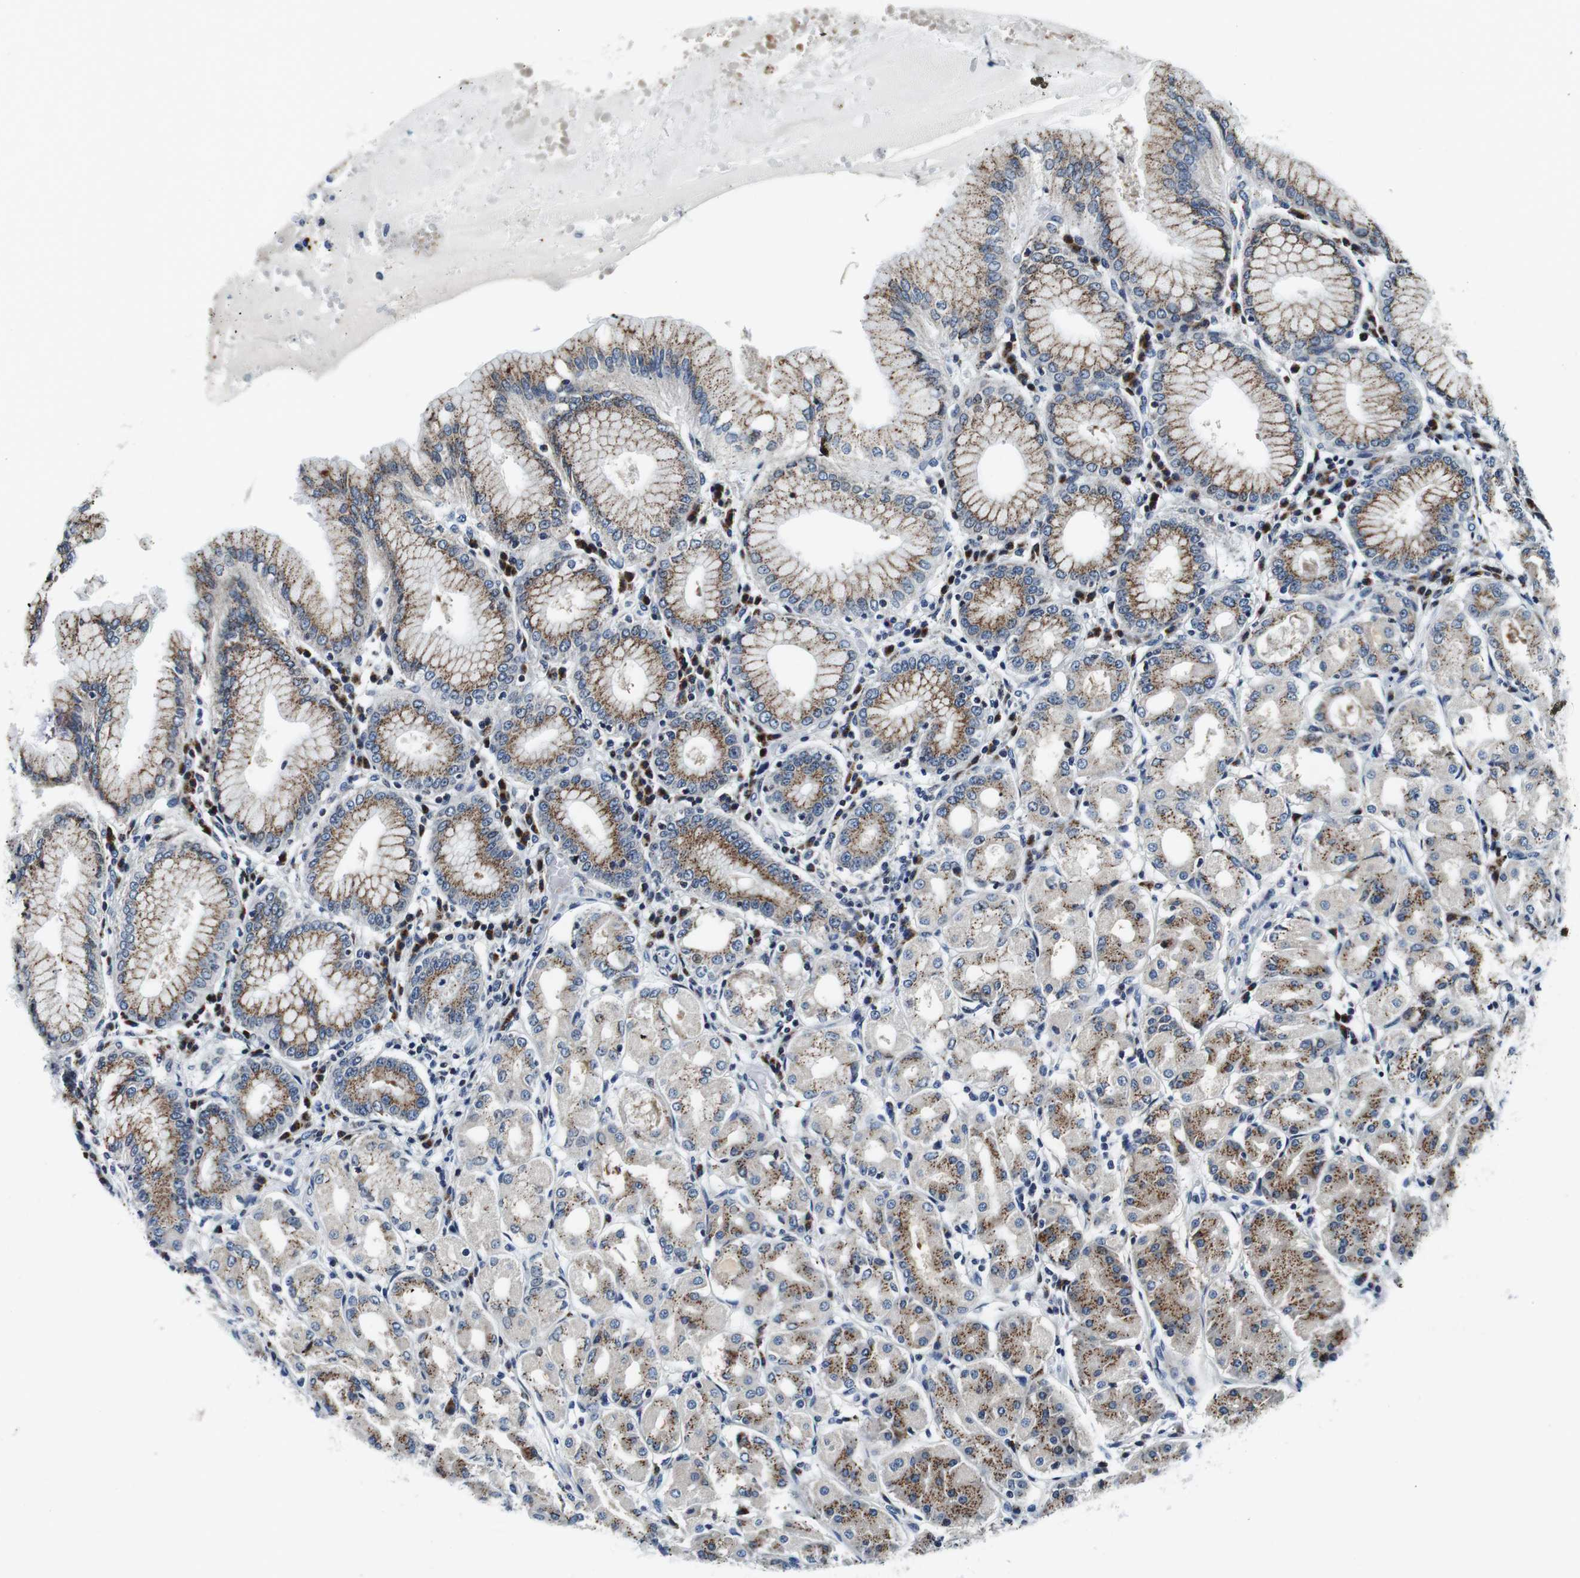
{"staining": {"intensity": "strong", "quantity": ">75%", "location": "cytoplasmic/membranous"}, "tissue": "stomach", "cell_type": "Glandular cells", "image_type": "normal", "snomed": [{"axis": "morphology", "description": "Normal tissue, NOS"}, {"axis": "topography", "description": "Stomach"}, {"axis": "topography", "description": "Stomach, lower"}], "caption": "A brown stain highlights strong cytoplasmic/membranous expression of a protein in glandular cells of normal human stomach.", "gene": "FAR2", "patient": {"sex": "female", "age": 56}}